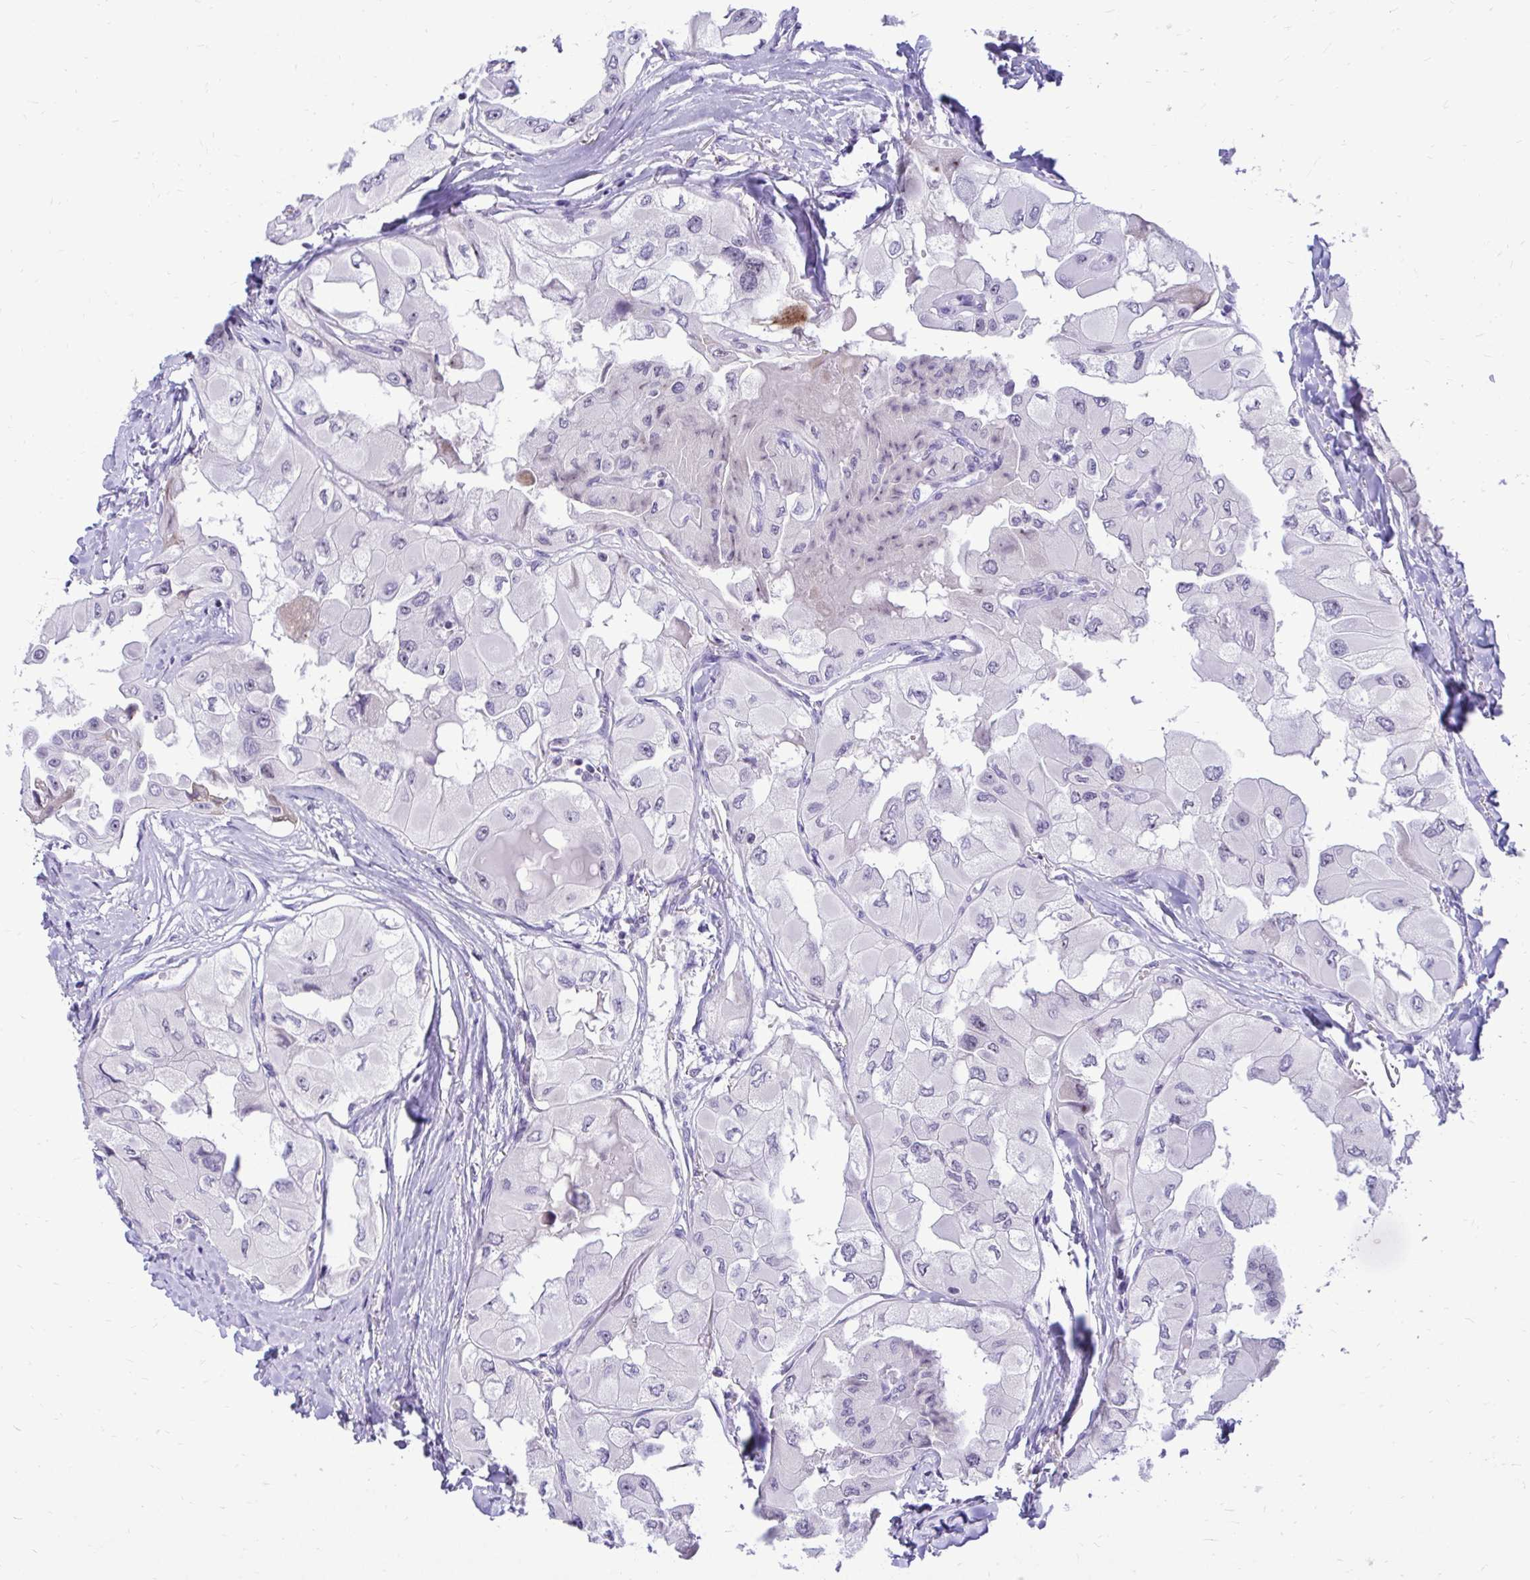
{"staining": {"intensity": "negative", "quantity": "none", "location": "none"}, "tissue": "thyroid cancer", "cell_type": "Tumor cells", "image_type": "cancer", "snomed": [{"axis": "morphology", "description": "Normal tissue, NOS"}, {"axis": "morphology", "description": "Papillary adenocarcinoma, NOS"}, {"axis": "topography", "description": "Thyroid gland"}], "caption": "Immunohistochemistry micrograph of human papillary adenocarcinoma (thyroid) stained for a protein (brown), which demonstrates no staining in tumor cells. Nuclei are stained in blue.", "gene": "NIFK", "patient": {"sex": "female", "age": 59}}